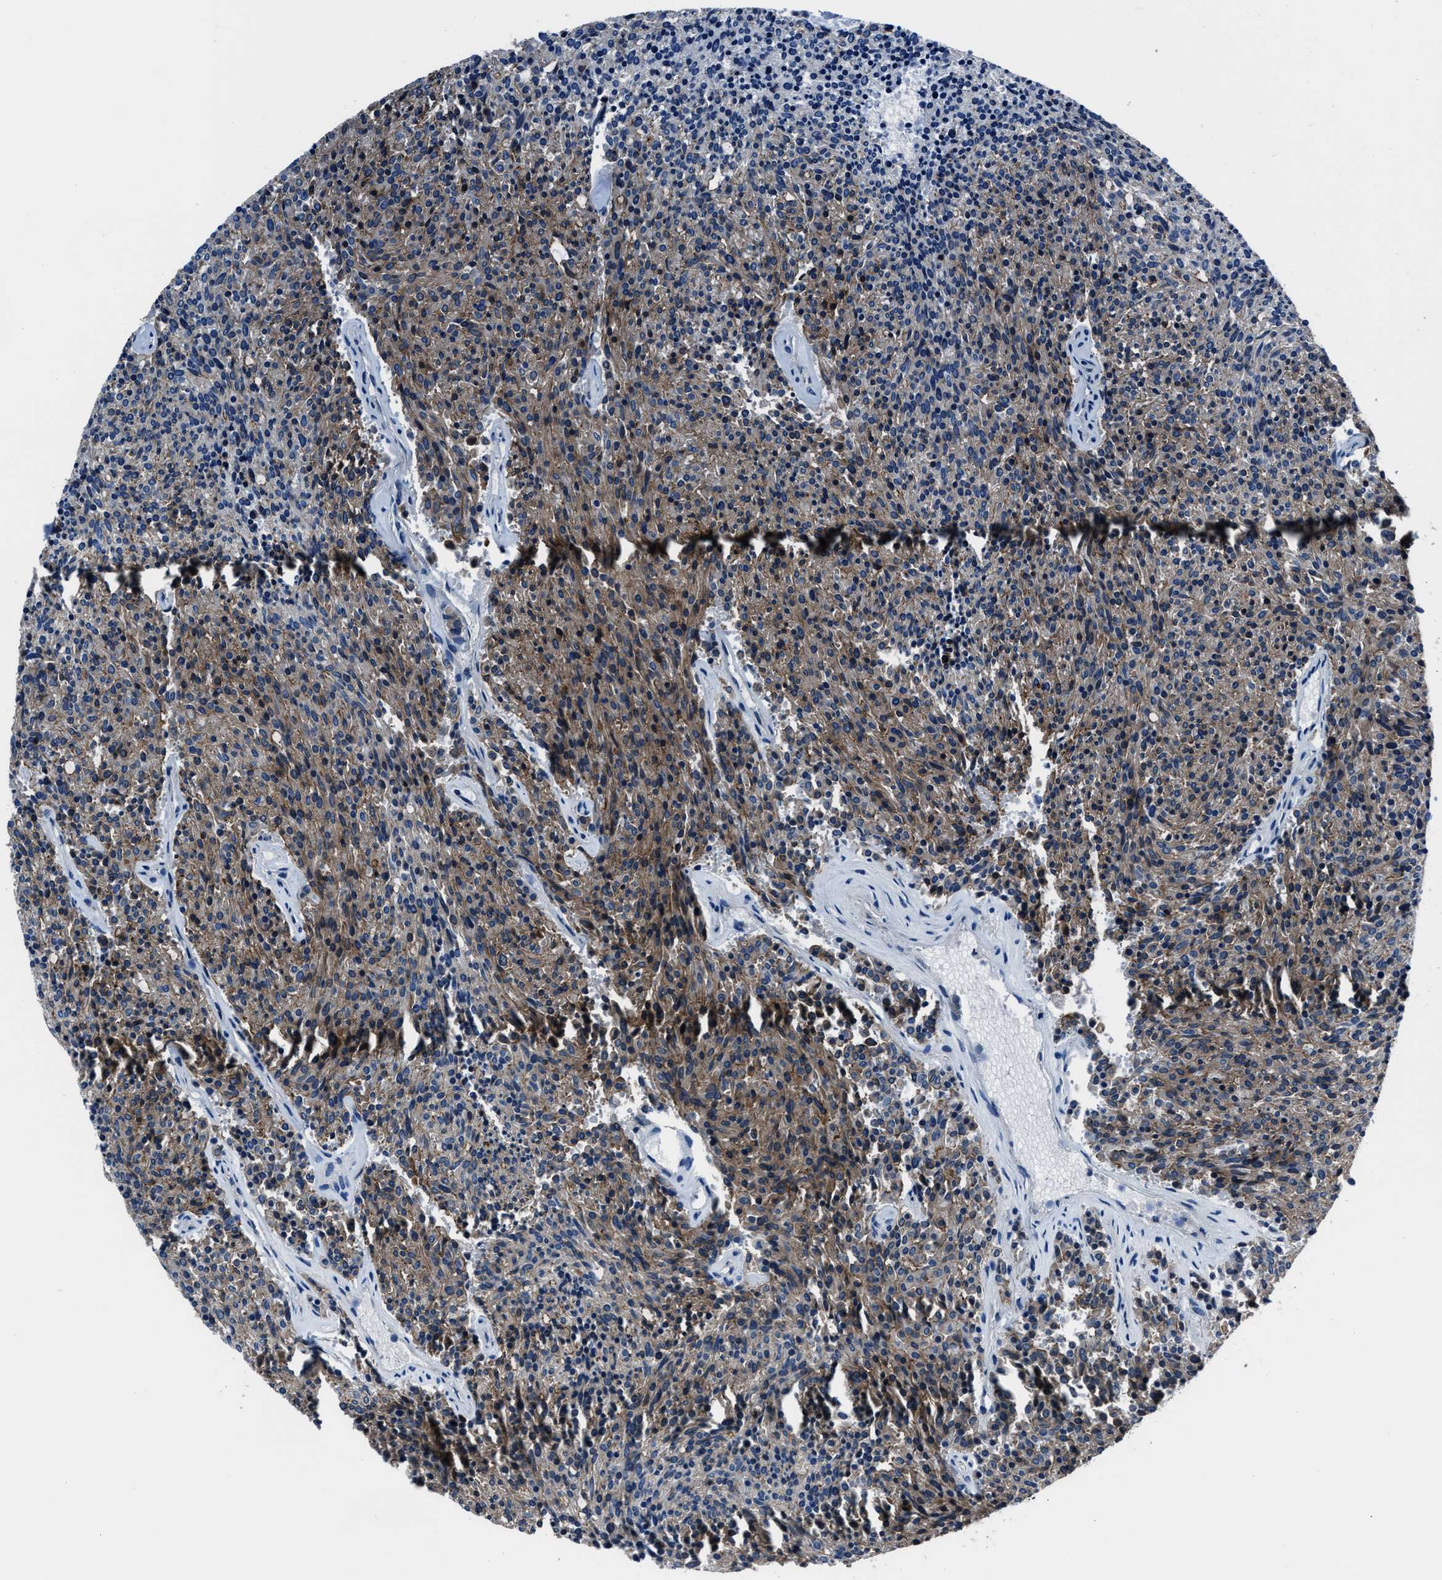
{"staining": {"intensity": "weak", "quantity": ">75%", "location": "cytoplasmic/membranous"}, "tissue": "carcinoid", "cell_type": "Tumor cells", "image_type": "cancer", "snomed": [{"axis": "morphology", "description": "Carcinoid, malignant, NOS"}, {"axis": "topography", "description": "Pancreas"}], "caption": "Immunohistochemical staining of carcinoid exhibits low levels of weak cytoplasmic/membranous positivity in approximately >75% of tumor cells. (DAB (3,3'-diaminobenzidine) = brown stain, brightfield microscopy at high magnification).", "gene": "LMO7", "patient": {"sex": "female", "age": 54}}